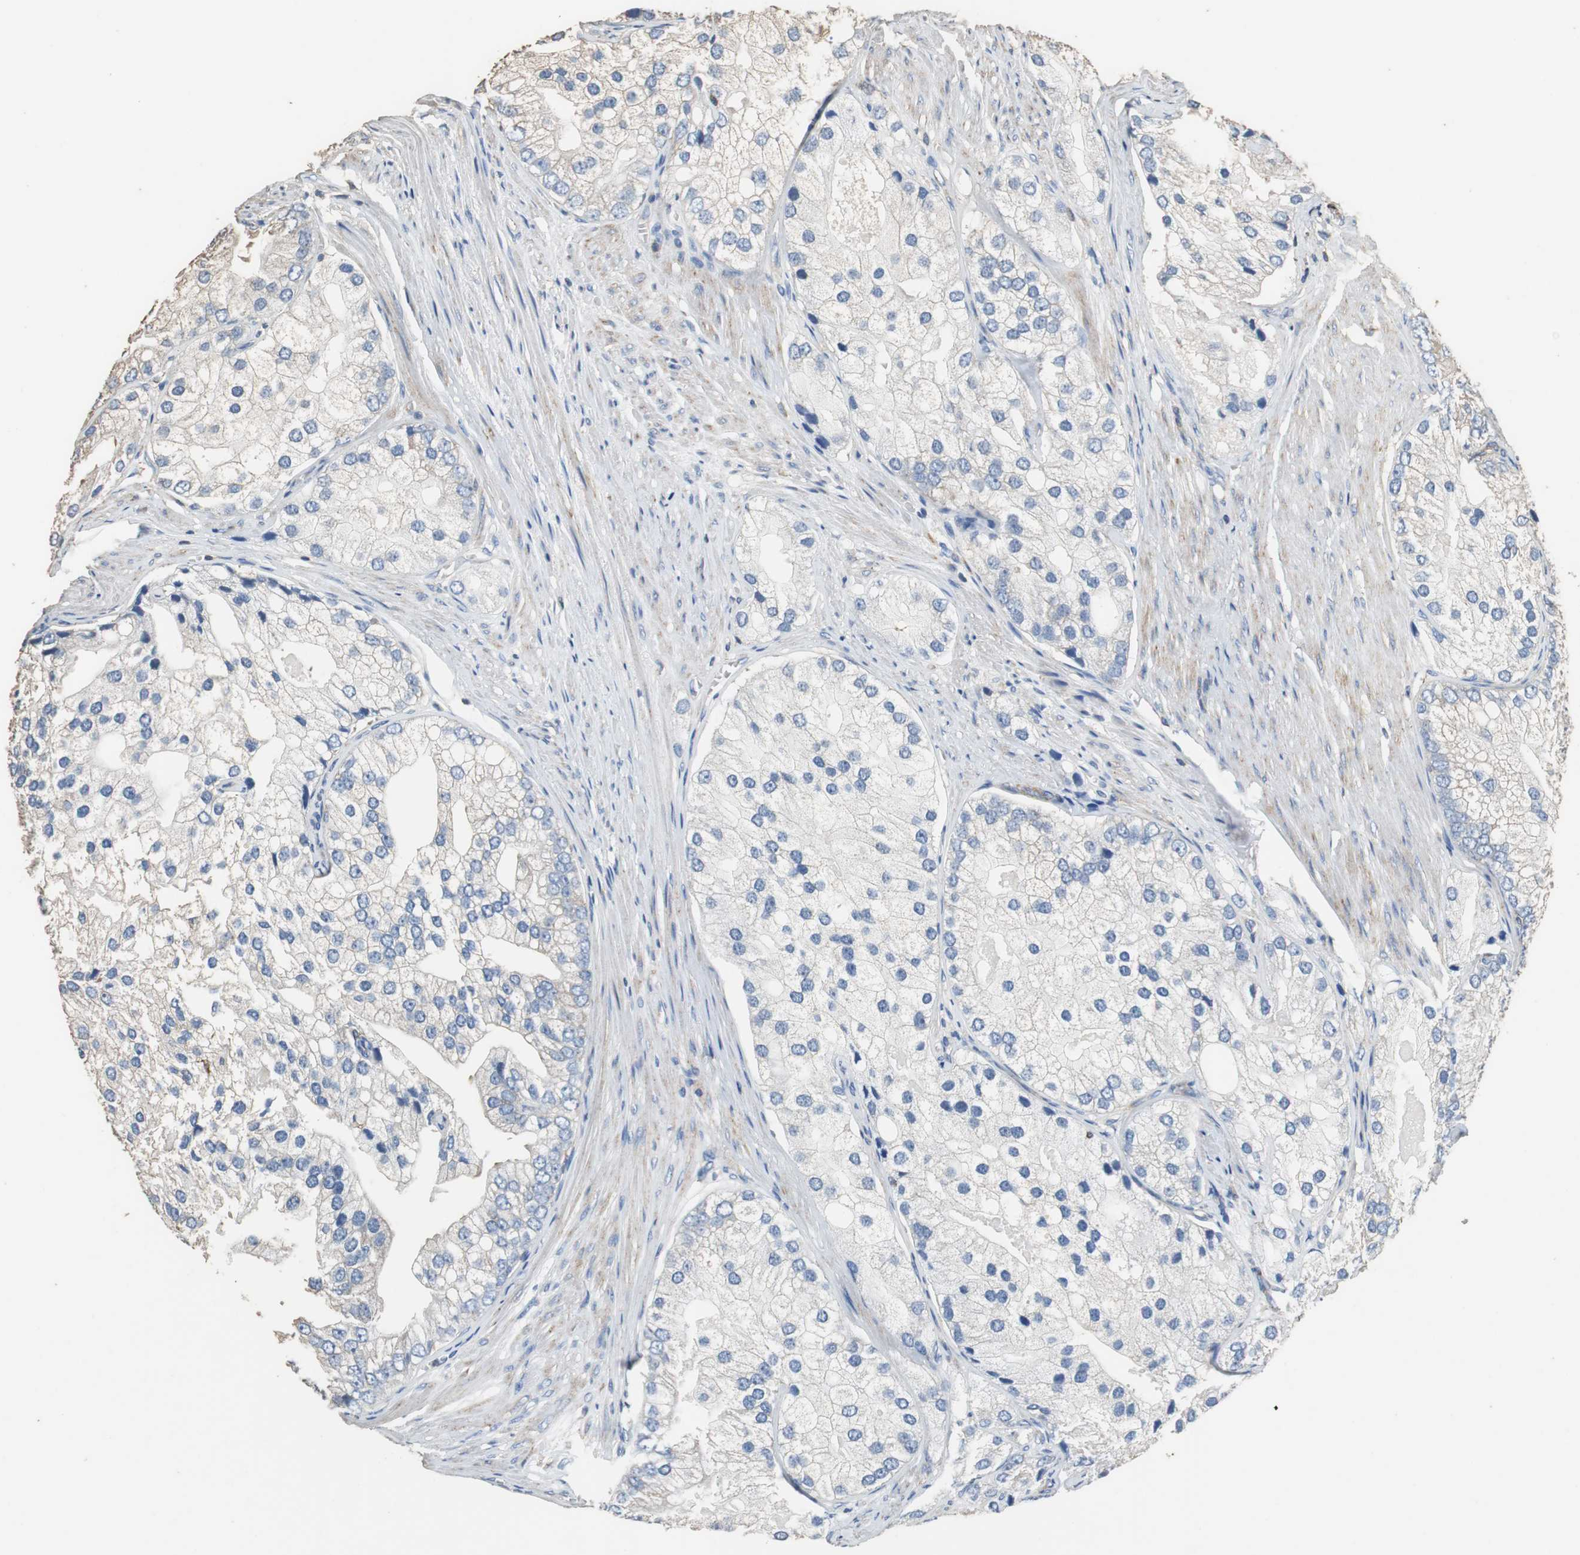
{"staining": {"intensity": "negative", "quantity": "none", "location": "none"}, "tissue": "prostate cancer", "cell_type": "Tumor cells", "image_type": "cancer", "snomed": [{"axis": "morphology", "description": "Adenocarcinoma, Low grade"}, {"axis": "topography", "description": "Prostate"}], "caption": "Tumor cells are negative for brown protein staining in low-grade adenocarcinoma (prostate).", "gene": "PRKRA", "patient": {"sex": "male", "age": 69}}